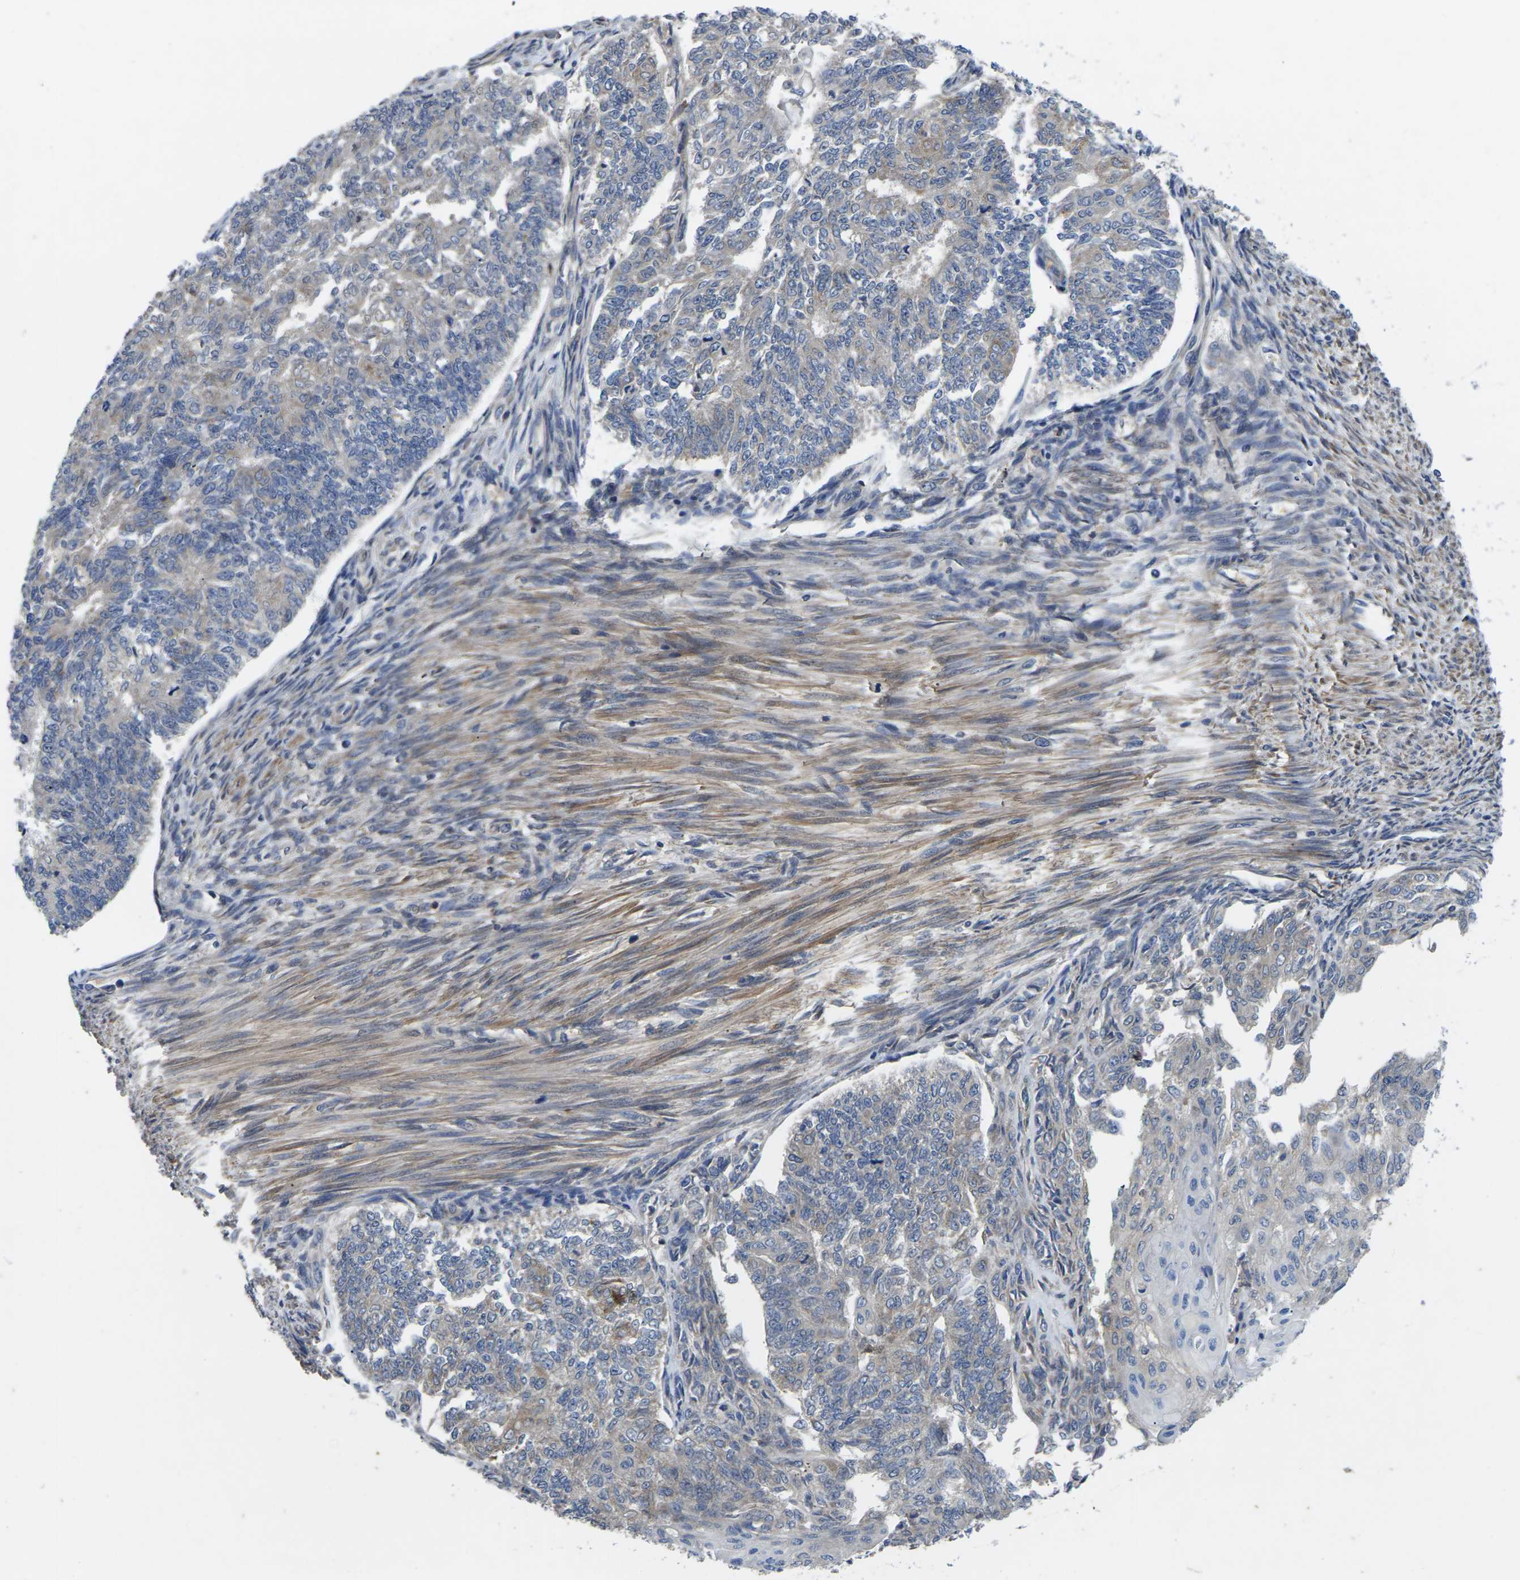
{"staining": {"intensity": "negative", "quantity": "none", "location": "none"}, "tissue": "endometrial cancer", "cell_type": "Tumor cells", "image_type": "cancer", "snomed": [{"axis": "morphology", "description": "Adenocarcinoma, NOS"}, {"axis": "topography", "description": "Endometrium"}], "caption": "Immunohistochemistry (IHC) photomicrograph of neoplastic tissue: human endometrial adenocarcinoma stained with DAB (3,3'-diaminobenzidine) reveals no significant protein staining in tumor cells.", "gene": "KIF1B", "patient": {"sex": "female", "age": 32}}